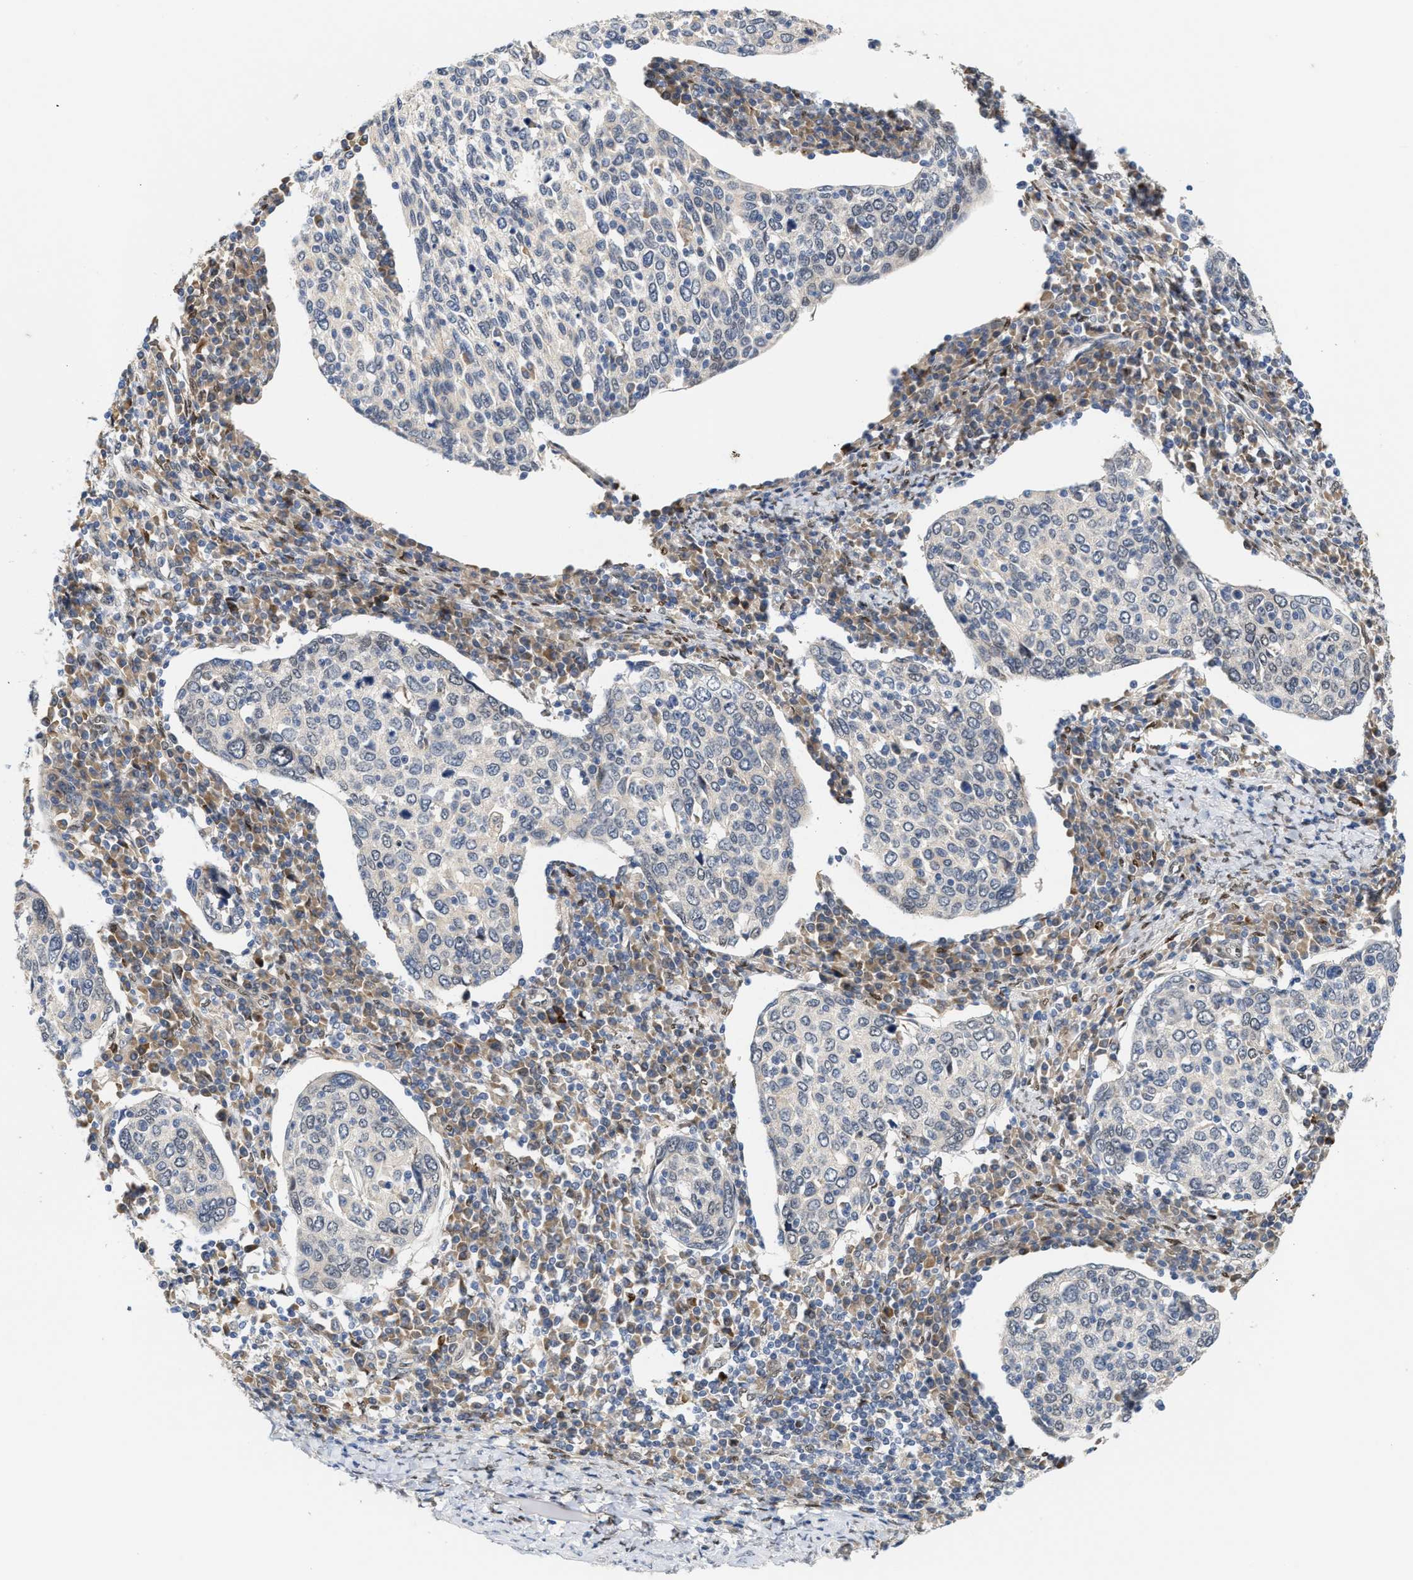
{"staining": {"intensity": "negative", "quantity": "none", "location": "none"}, "tissue": "cervical cancer", "cell_type": "Tumor cells", "image_type": "cancer", "snomed": [{"axis": "morphology", "description": "Squamous cell carcinoma, NOS"}, {"axis": "topography", "description": "Cervix"}], "caption": "Squamous cell carcinoma (cervical) stained for a protein using immunohistochemistry (IHC) exhibits no positivity tumor cells.", "gene": "TCF4", "patient": {"sex": "female", "age": 40}}